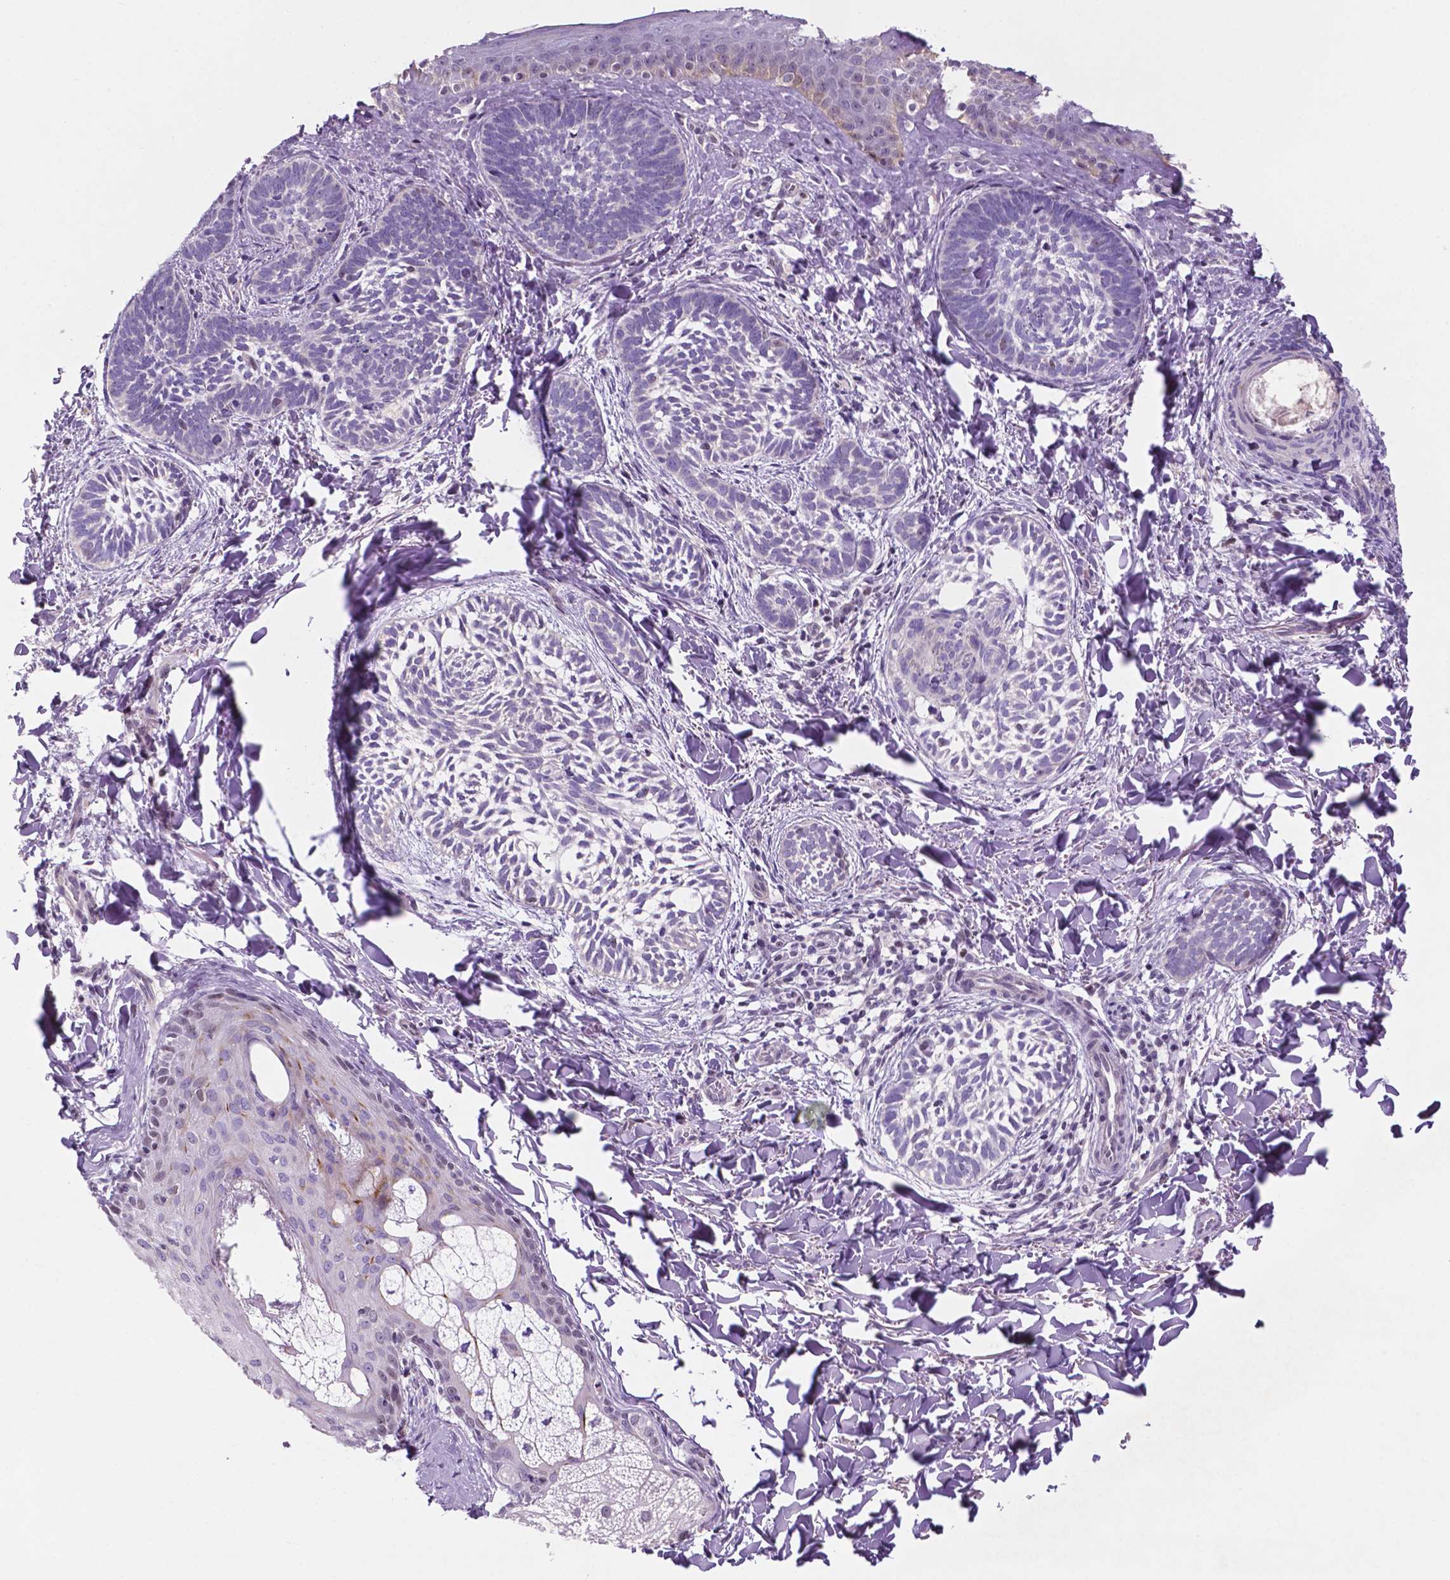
{"staining": {"intensity": "negative", "quantity": "none", "location": "none"}, "tissue": "skin cancer", "cell_type": "Tumor cells", "image_type": "cancer", "snomed": [{"axis": "morphology", "description": "Normal tissue, NOS"}, {"axis": "morphology", "description": "Basal cell carcinoma"}, {"axis": "topography", "description": "Skin"}], "caption": "Tumor cells are negative for protein expression in human skin cancer (basal cell carcinoma).", "gene": "FAM50B", "patient": {"sex": "male", "age": 46}}